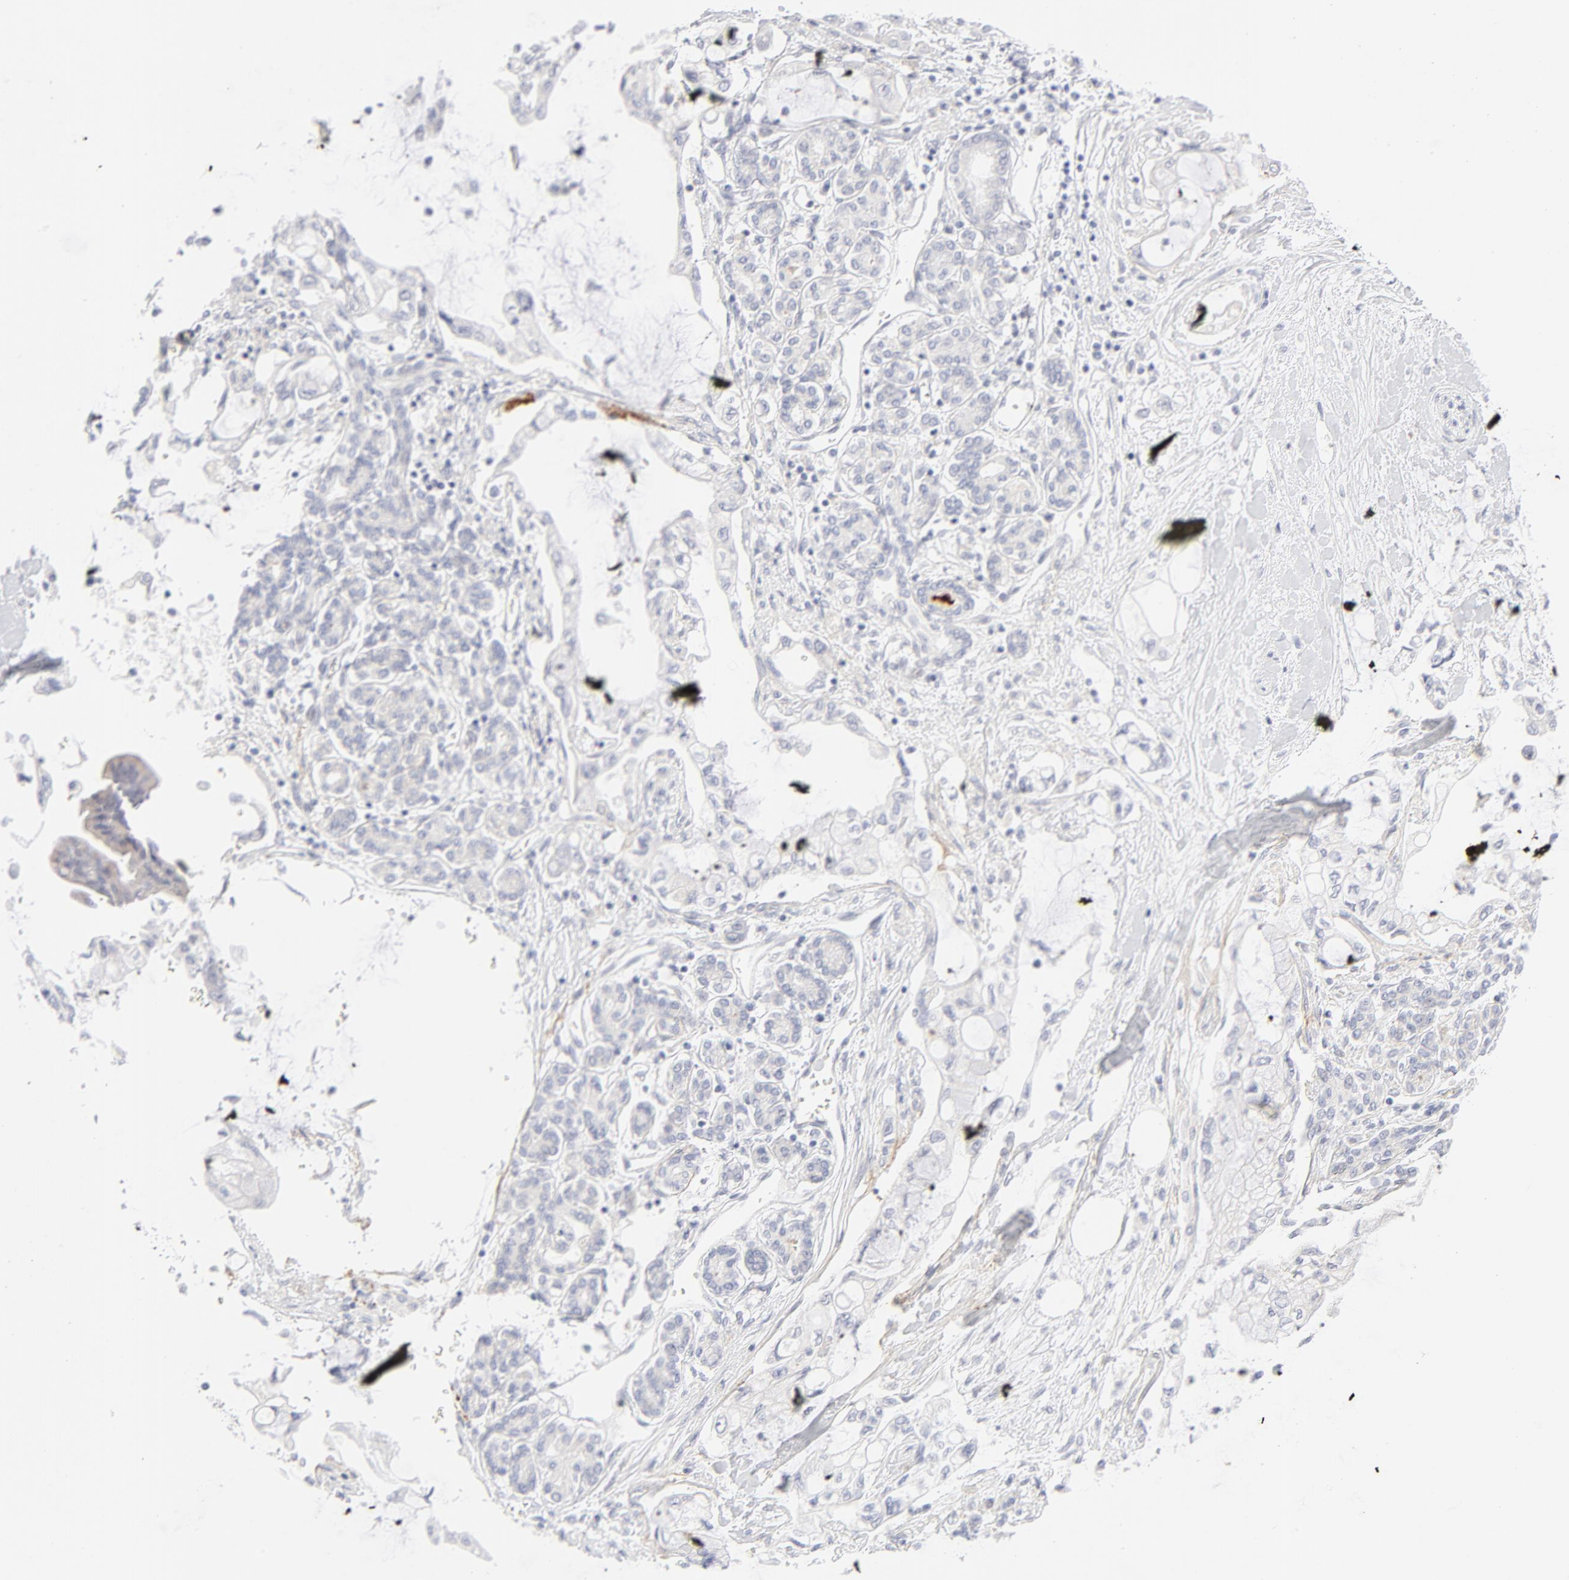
{"staining": {"intensity": "negative", "quantity": "none", "location": "none"}, "tissue": "pancreatic cancer", "cell_type": "Tumor cells", "image_type": "cancer", "snomed": [{"axis": "morphology", "description": "Adenocarcinoma, NOS"}, {"axis": "topography", "description": "Pancreas"}], "caption": "The photomicrograph displays no staining of tumor cells in pancreatic cancer.", "gene": "NPNT", "patient": {"sex": "female", "age": 70}}